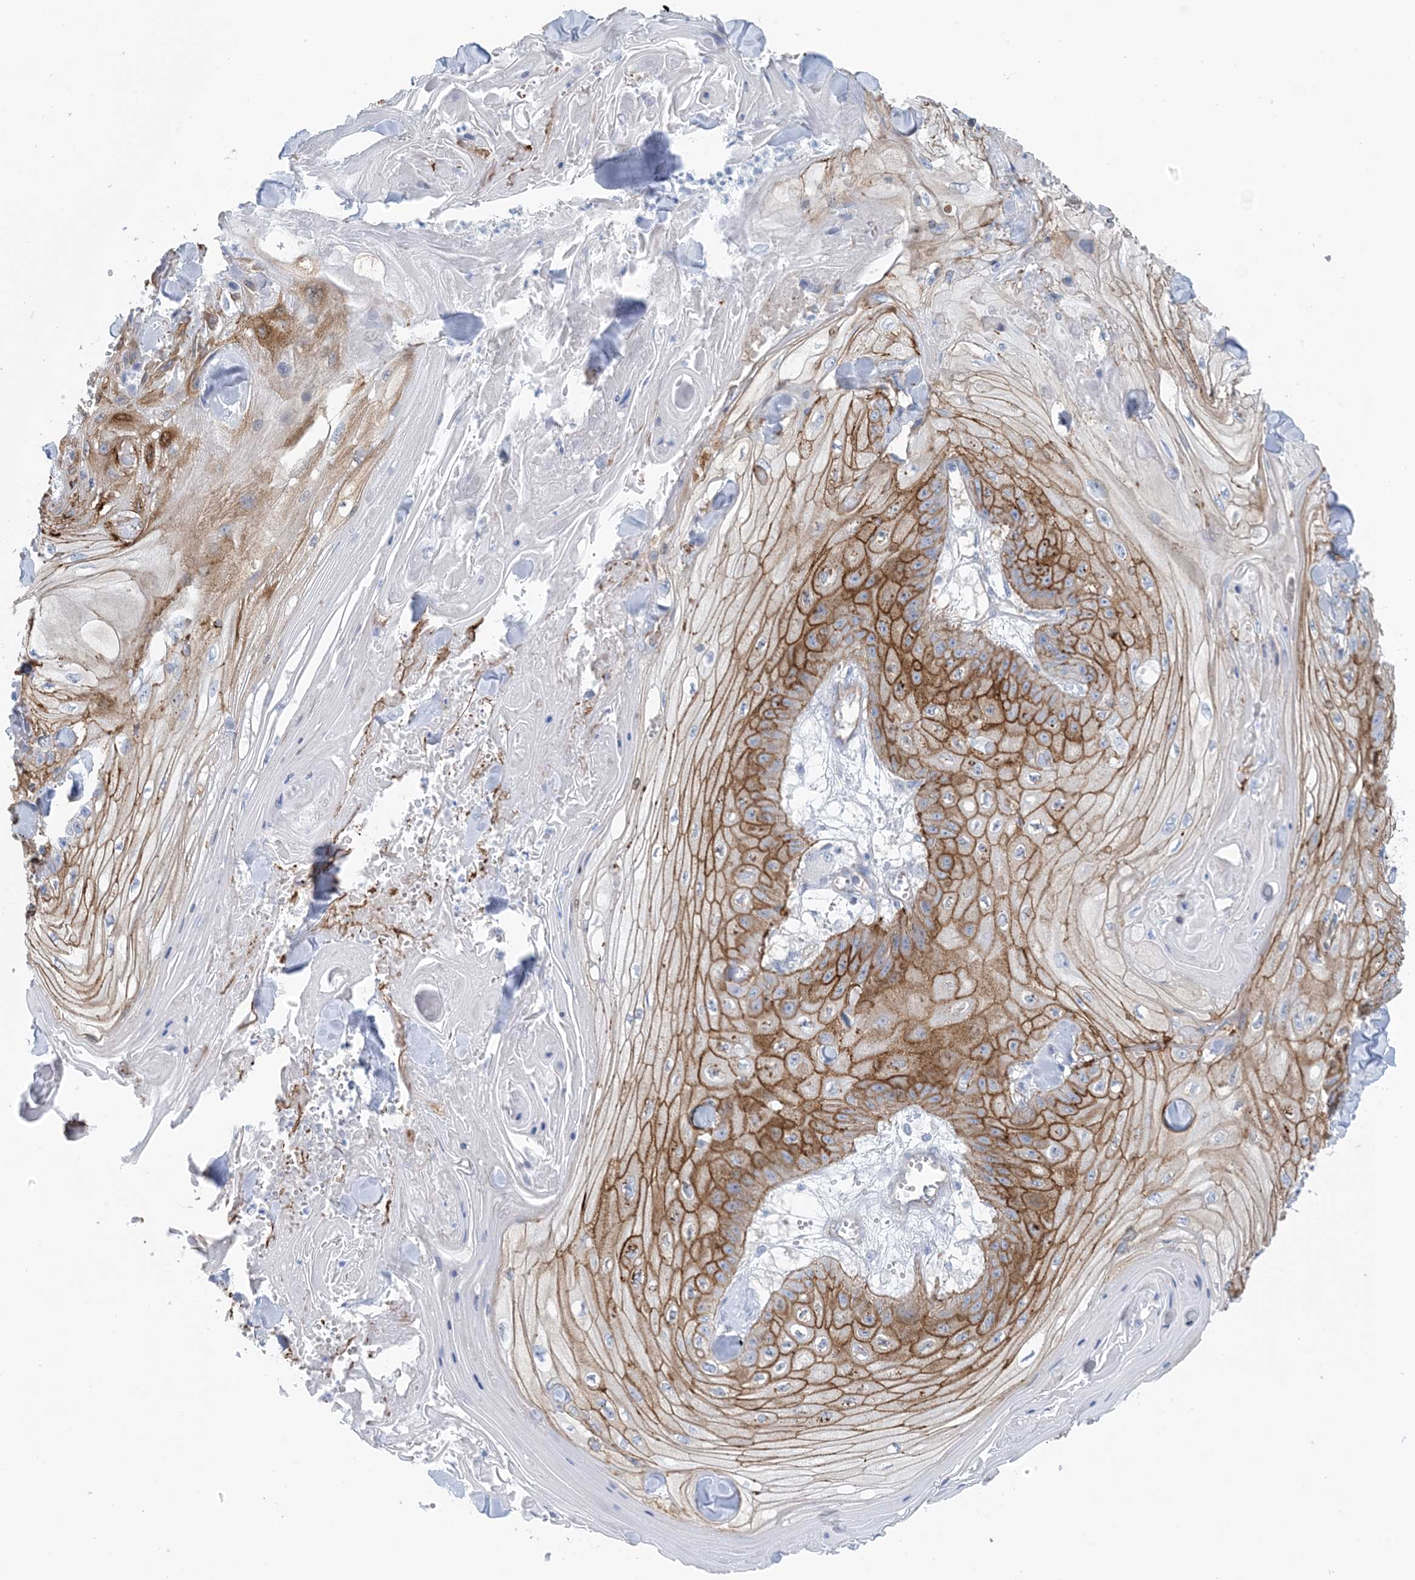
{"staining": {"intensity": "moderate", "quantity": ">75%", "location": "cytoplasmic/membranous"}, "tissue": "skin cancer", "cell_type": "Tumor cells", "image_type": "cancer", "snomed": [{"axis": "morphology", "description": "Squamous cell carcinoma, NOS"}, {"axis": "topography", "description": "Skin"}], "caption": "The histopathology image demonstrates a brown stain indicating the presence of a protein in the cytoplasmic/membranous of tumor cells in squamous cell carcinoma (skin). Immunohistochemistry stains the protein of interest in brown and the nuclei are stained blue.", "gene": "SHANK1", "patient": {"sex": "male", "age": 74}}